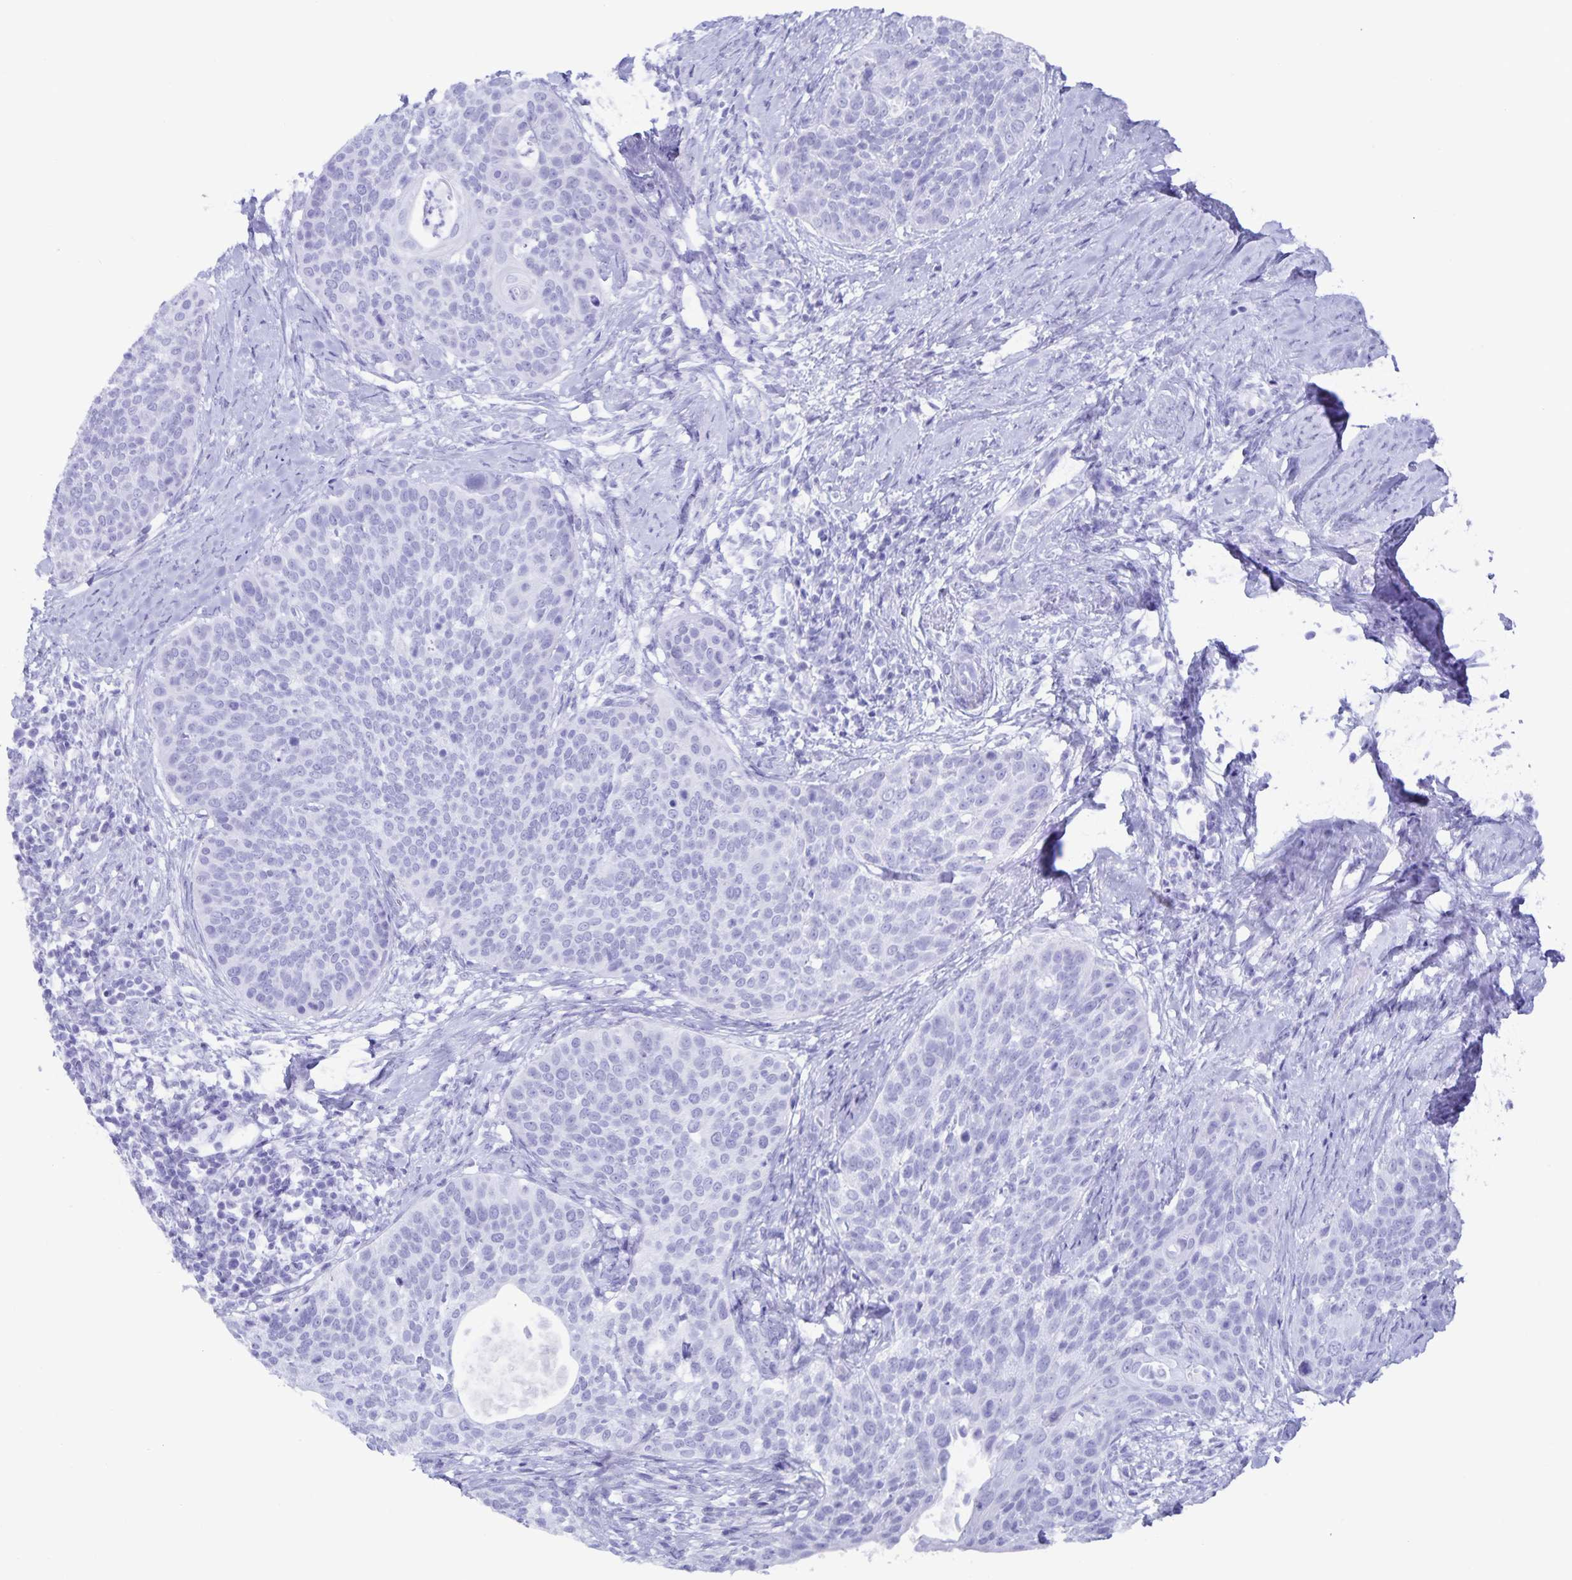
{"staining": {"intensity": "negative", "quantity": "none", "location": "none"}, "tissue": "cervical cancer", "cell_type": "Tumor cells", "image_type": "cancer", "snomed": [{"axis": "morphology", "description": "Squamous cell carcinoma, NOS"}, {"axis": "topography", "description": "Cervix"}], "caption": "Immunohistochemistry of squamous cell carcinoma (cervical) displays no staining in tumor cells.", "gene": "AQP4", "patient": {"sex": "female", "age": 69}}